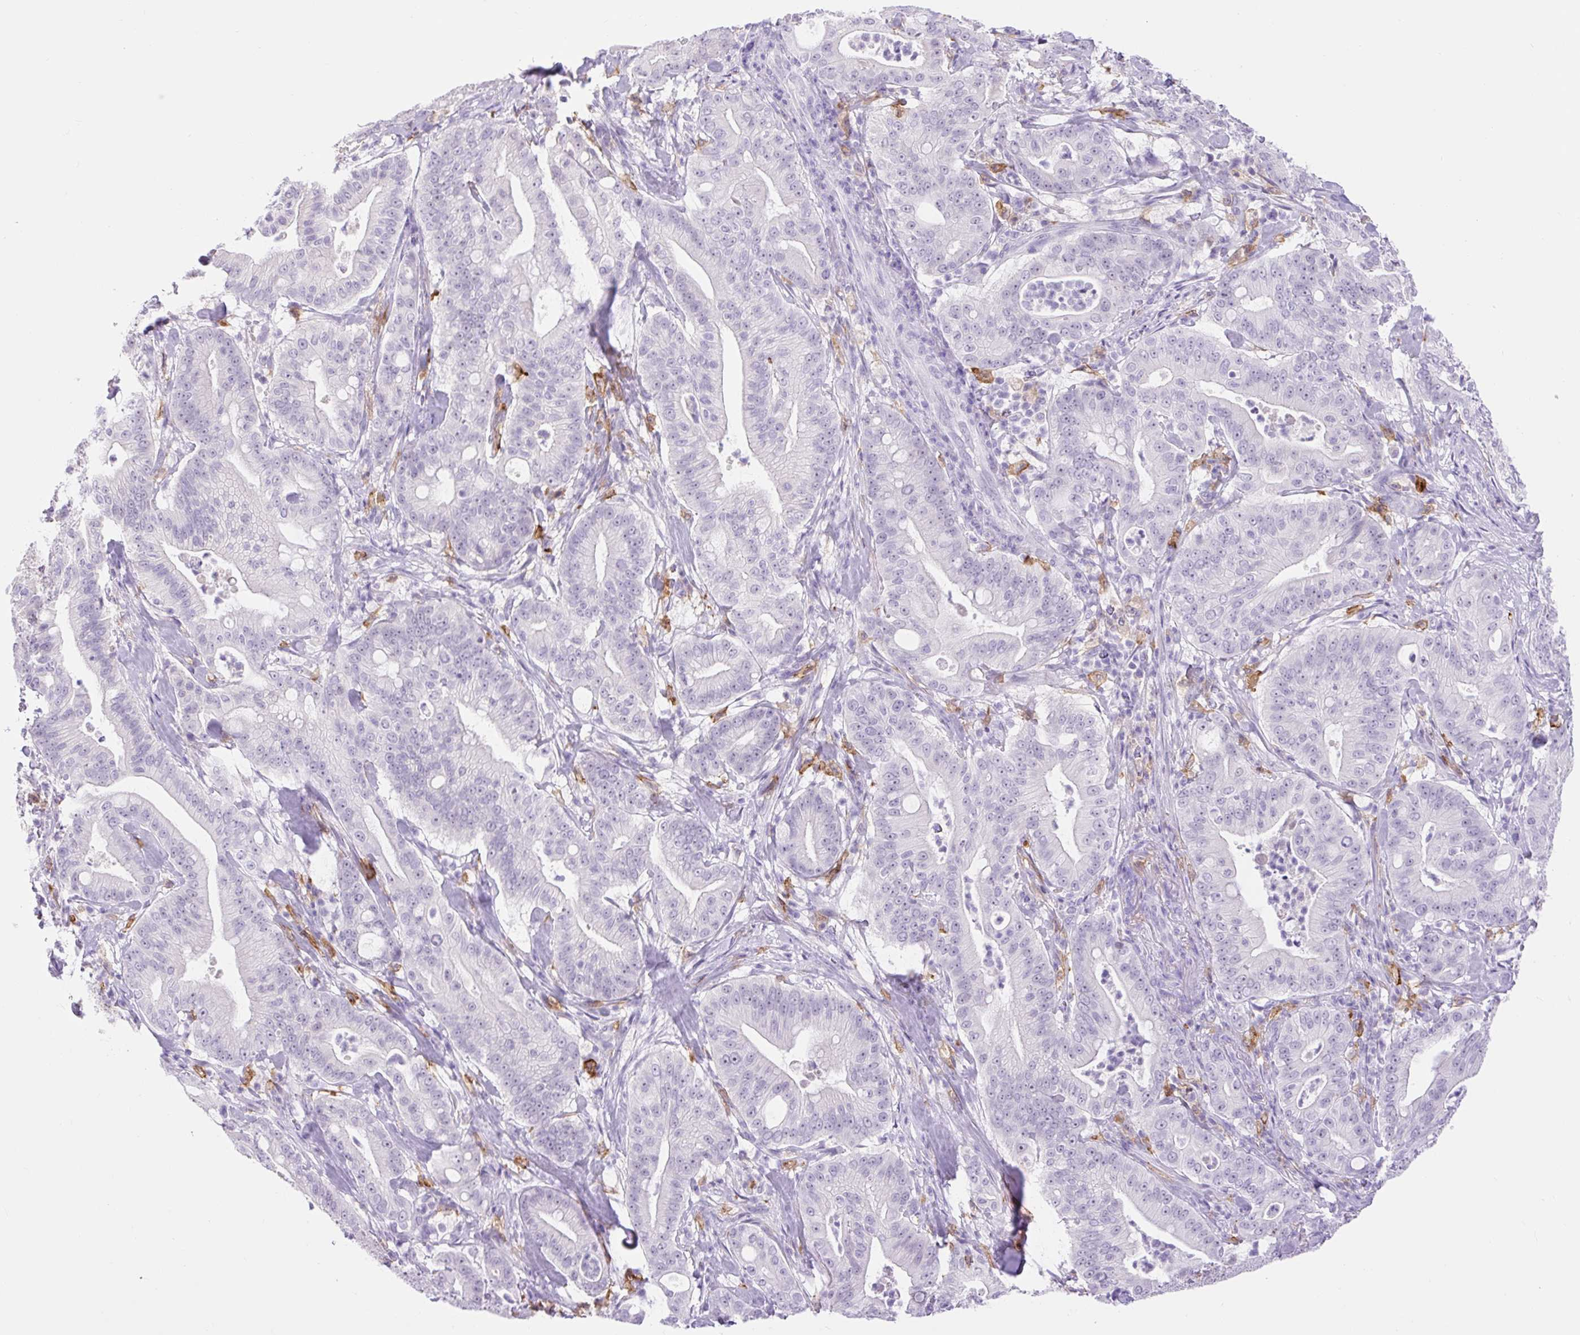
{"staining": {"intensity": "negative", "quantity": "none", "location": "none"}, "tissue": "pancreatic cancer", "cell_type": "Tumor cells", "image_type": "cancer", "snomed": [{"axis": "morphology", "description": "Adenocarcinoma, NOS"}, {"axis": "topography", "description": "Pancreas"}], "caption": "The micrograph demonstrates no staining of tumor cells in pancreatic cancer.", "gene": "SIGLEC1", "patient": {"sex": "male", "age": 71}}